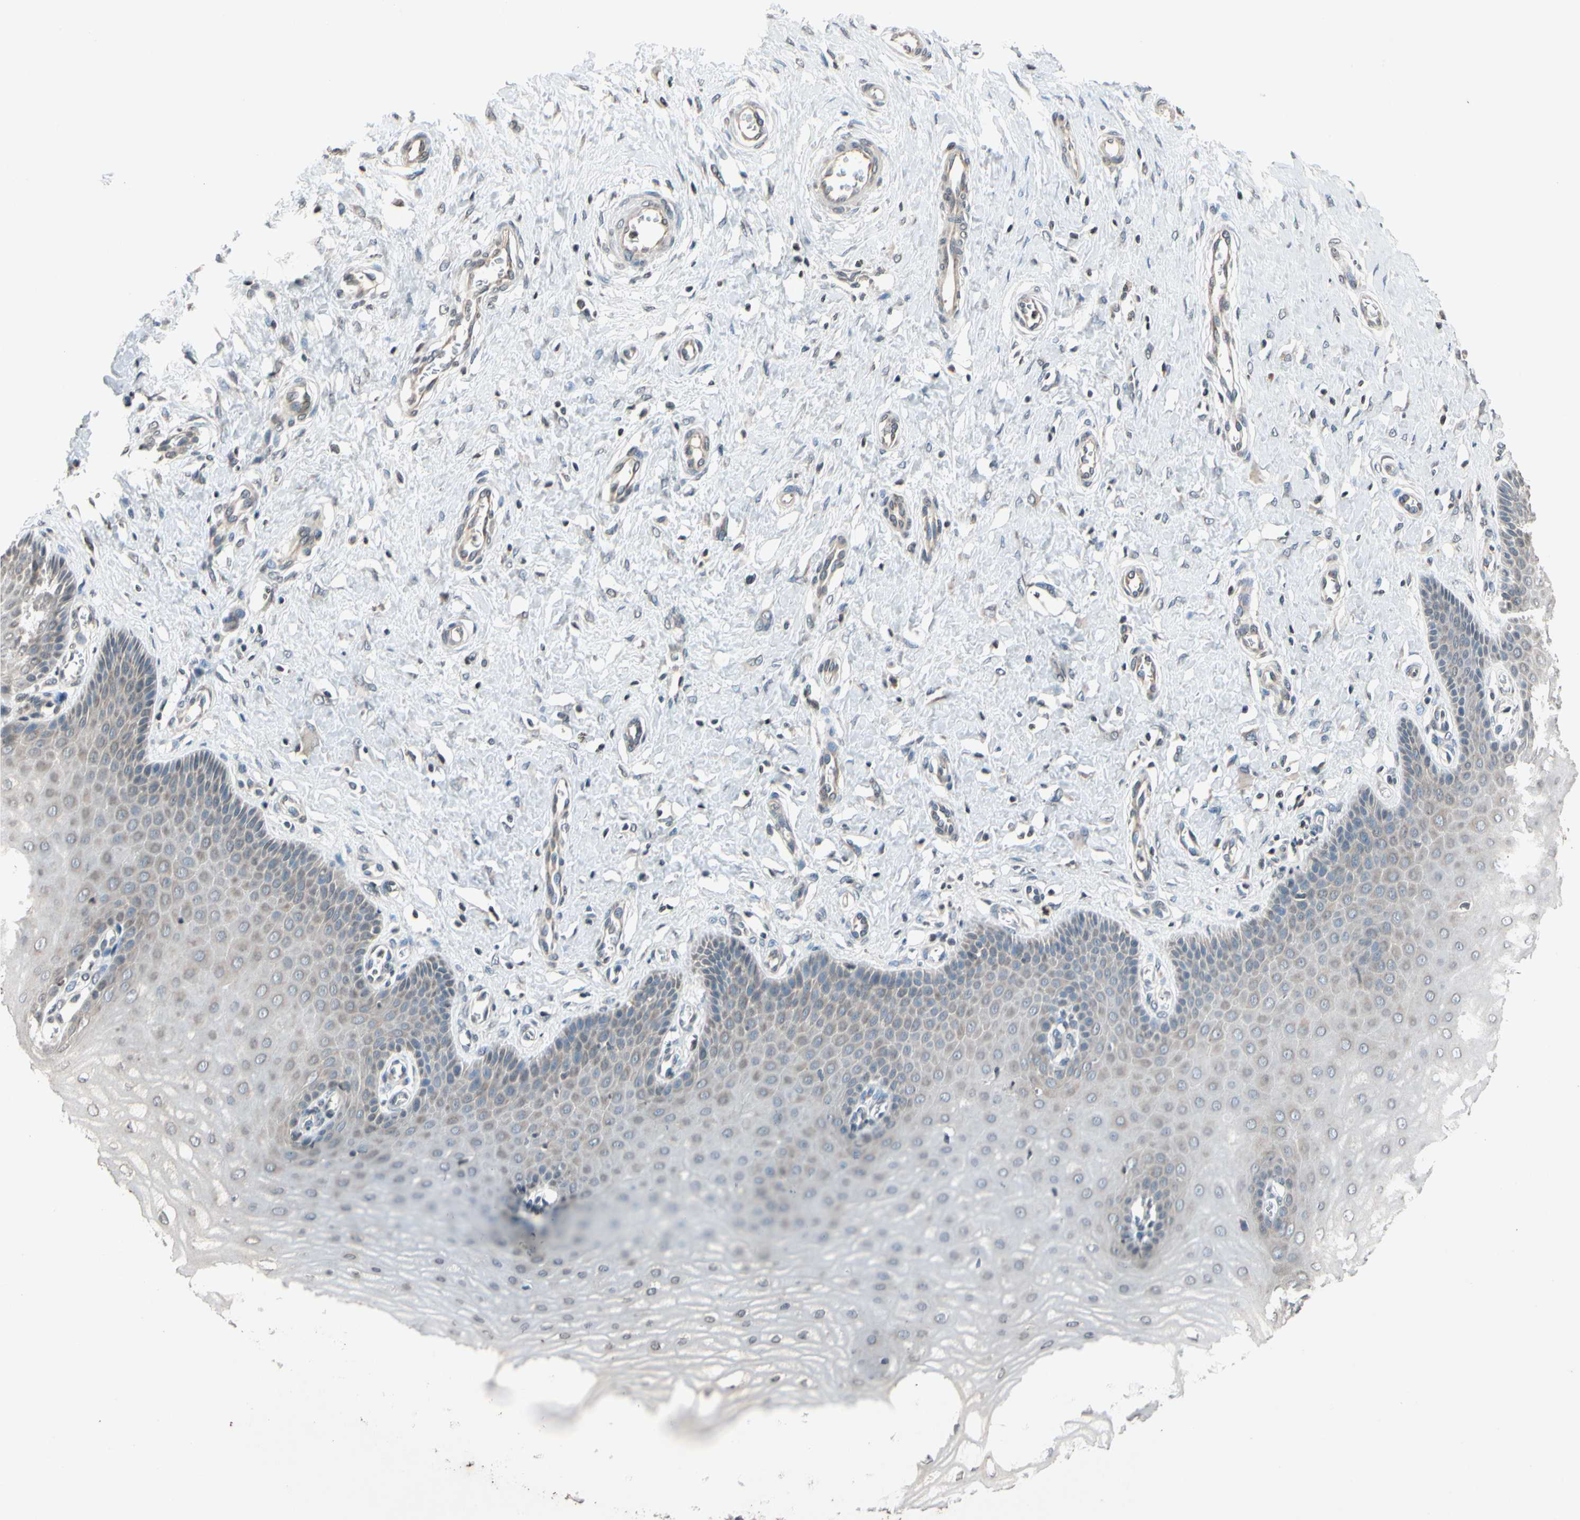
{"staining": {"intensity": "weak", "quantity": ">75%", "location": "cytoplasmic/membranous"}, "tissue": "cervix", "cell_type": "Glandular cells", "image_type": "normal", "snomed": [{"axis": "morphology", "description": "Normal tissue, NOS"}, {"axis": "topography", "description": "Cervix"}], "caption": "A micrograph showing weak cytoplasmic/membranous staining in about >75% of glandular cells in benign cervix, as visualized by brown immunohistochemical staining.", "gene": "CLDN11", "patient": {"sex": "female", "age": 55}}